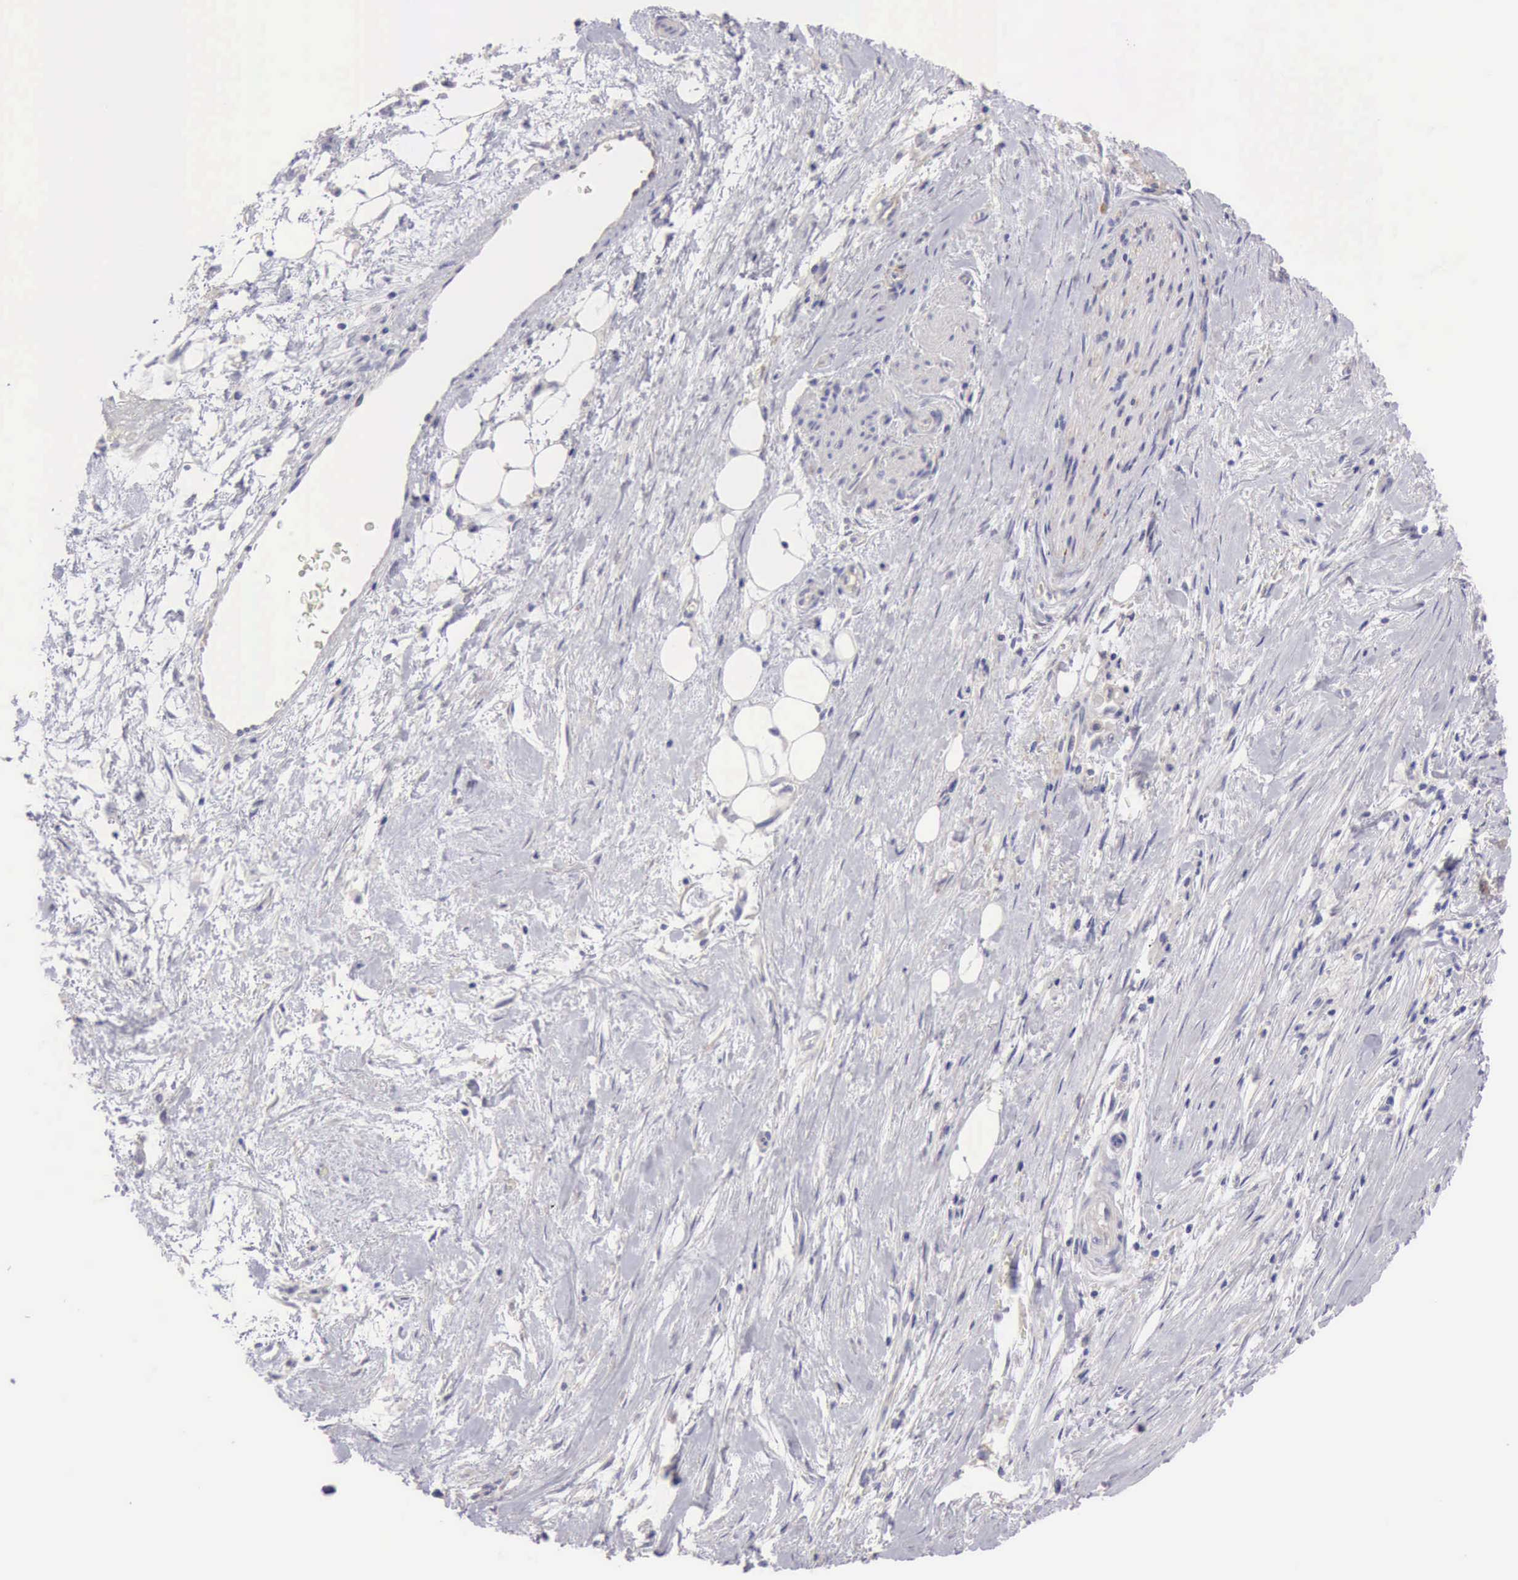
{"staining": {"intensity": "negative", "quantity": "none", "location": "none"}, "tissue": "pancreatic cancer", "cell_type": "Tumor cells", "image_type": "cancer", "snomed": [{"axis": "morphology", "description": "Adenocarcinoma, NOS"}, {"axis": "topography", "description": "Pancreas"}], "caption": "The image demonstrates no staining of tumor cells in pancreatic cancer.", "gene": "APP", "patient": {"sex": "male", "age": 79}}